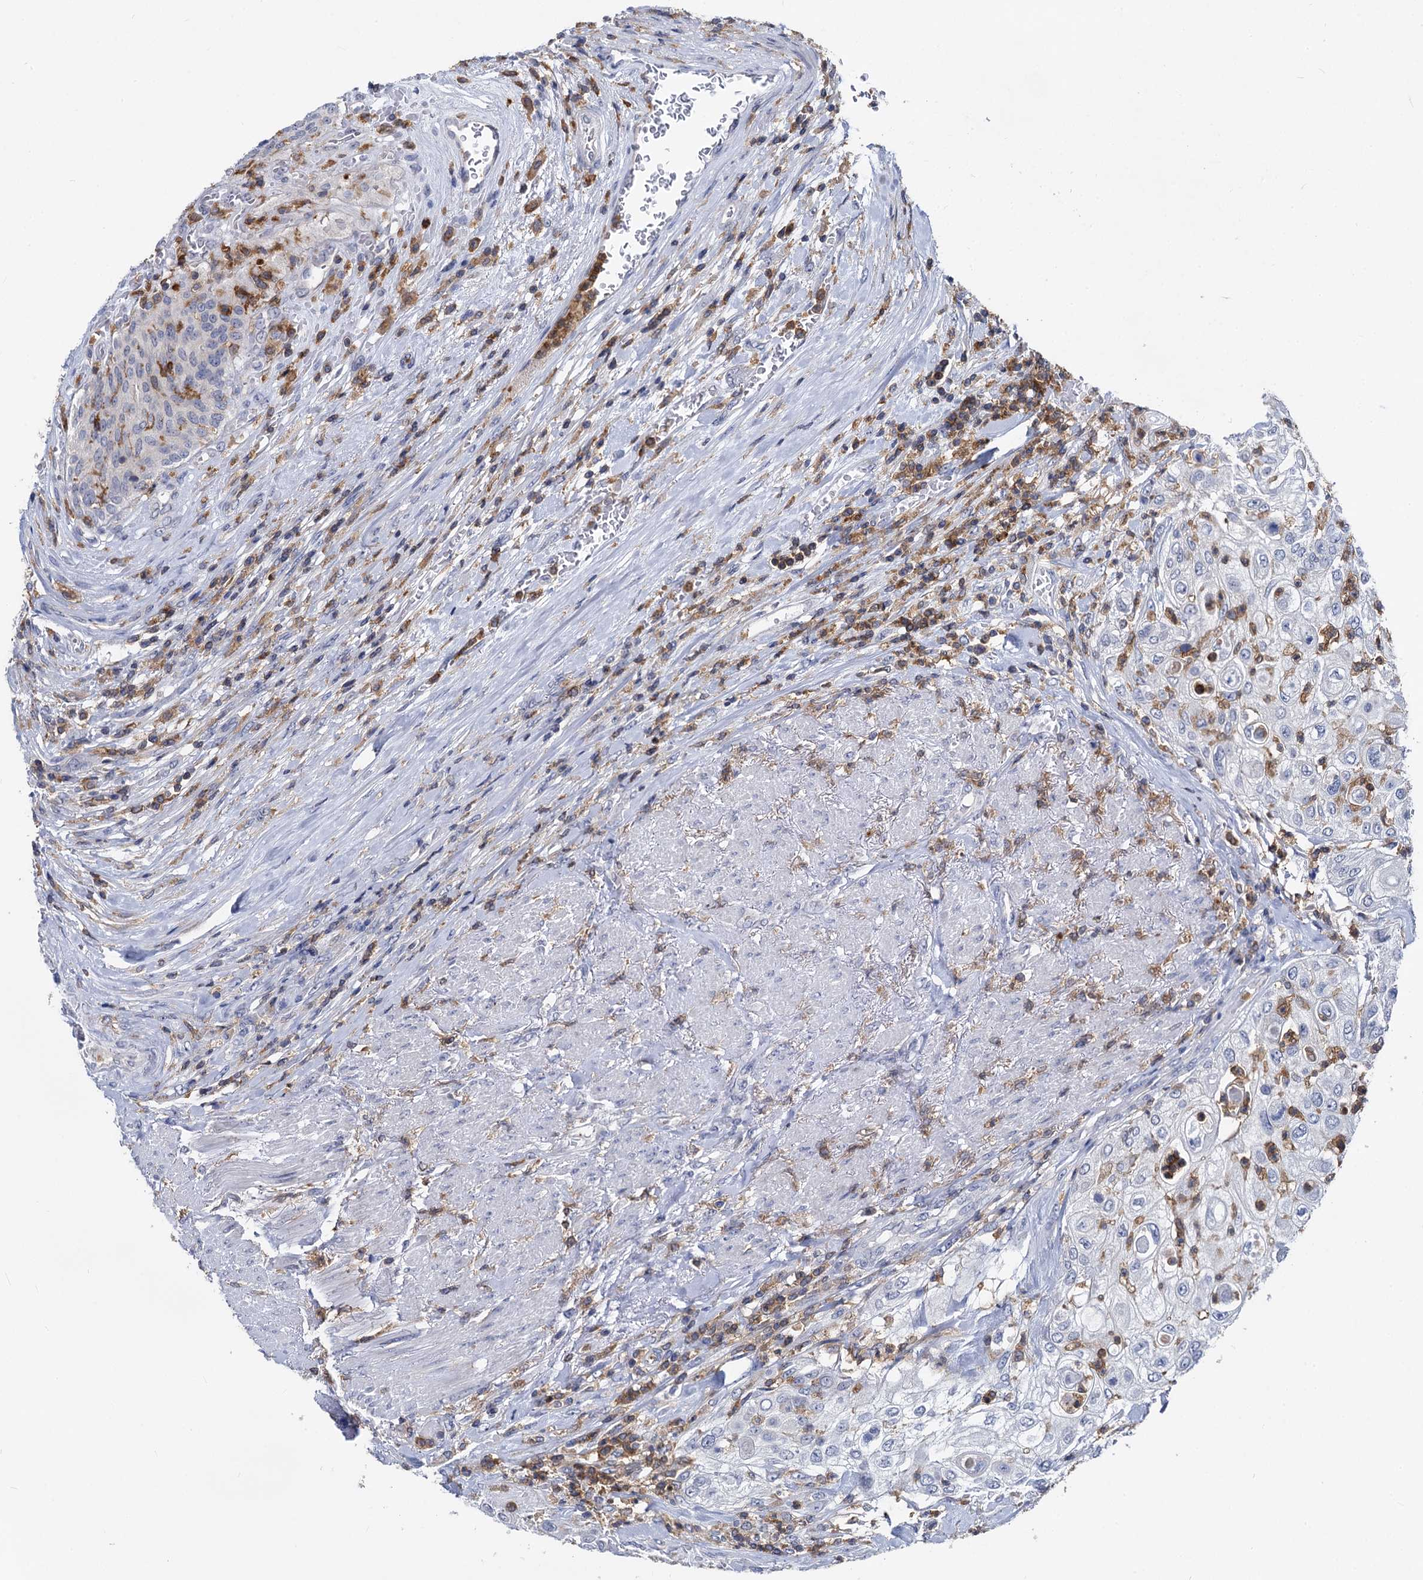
{"staining": {"intensity": "negative", "quantity": "none", "location": "none"}, "tissue": "urothelial cancer", "cell_type": "Tumor cells", "image_type": "cancer", "snomed": [{"axis": "morphology", "description": "Urothelial carcinoma, High grade"}, {"axis": "topography", "description": "Urinary bladder"}], "caption": "Urothelial carcinoma (high-grade) stained for a protein using IHC reveals no expression tumor cells.", "gene": "RHOG", "patient": {"sex": "female", "age": 79}}